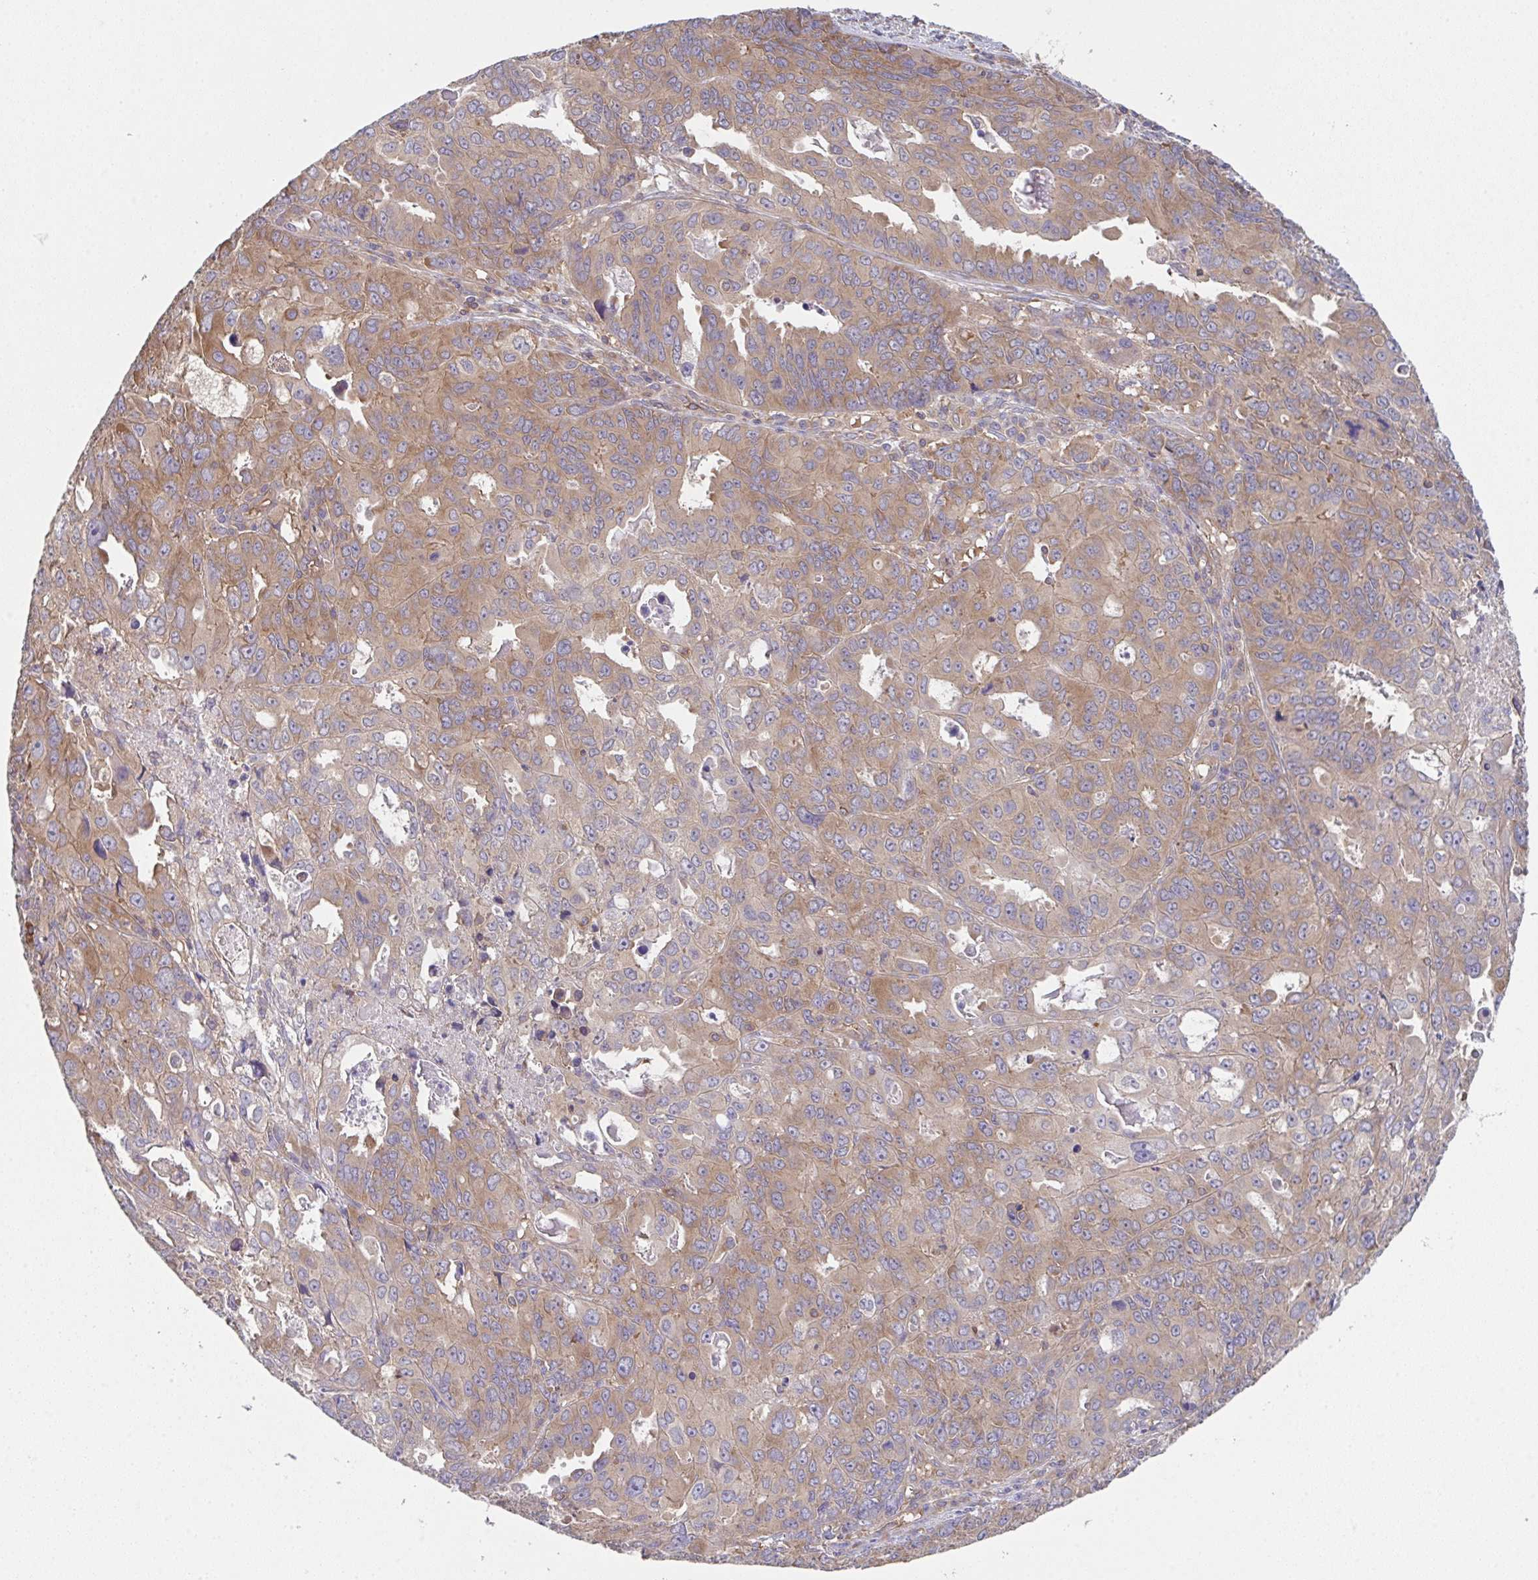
{"staining": {"intensity": "moderate", "quantity": ">75%", "location": "cytoplasmic/membranous"}, "tissue": "endometrial cancer", "cell_type": "Tumor cells", "image_type": "cancer", "snomed": [{"axis": "morphology", "description": "Adenocarcinoma, NOS"}, {"axis": "topography", "description": "Uterus"}], "caption": "Tumor cells show moderate cytoplasmic/membranous staining in about >75% of cells in endometrial cancer (adenocarcinoma).", "gene": "TMEM229A", "patient": {"sex": "female", "age": 79}}